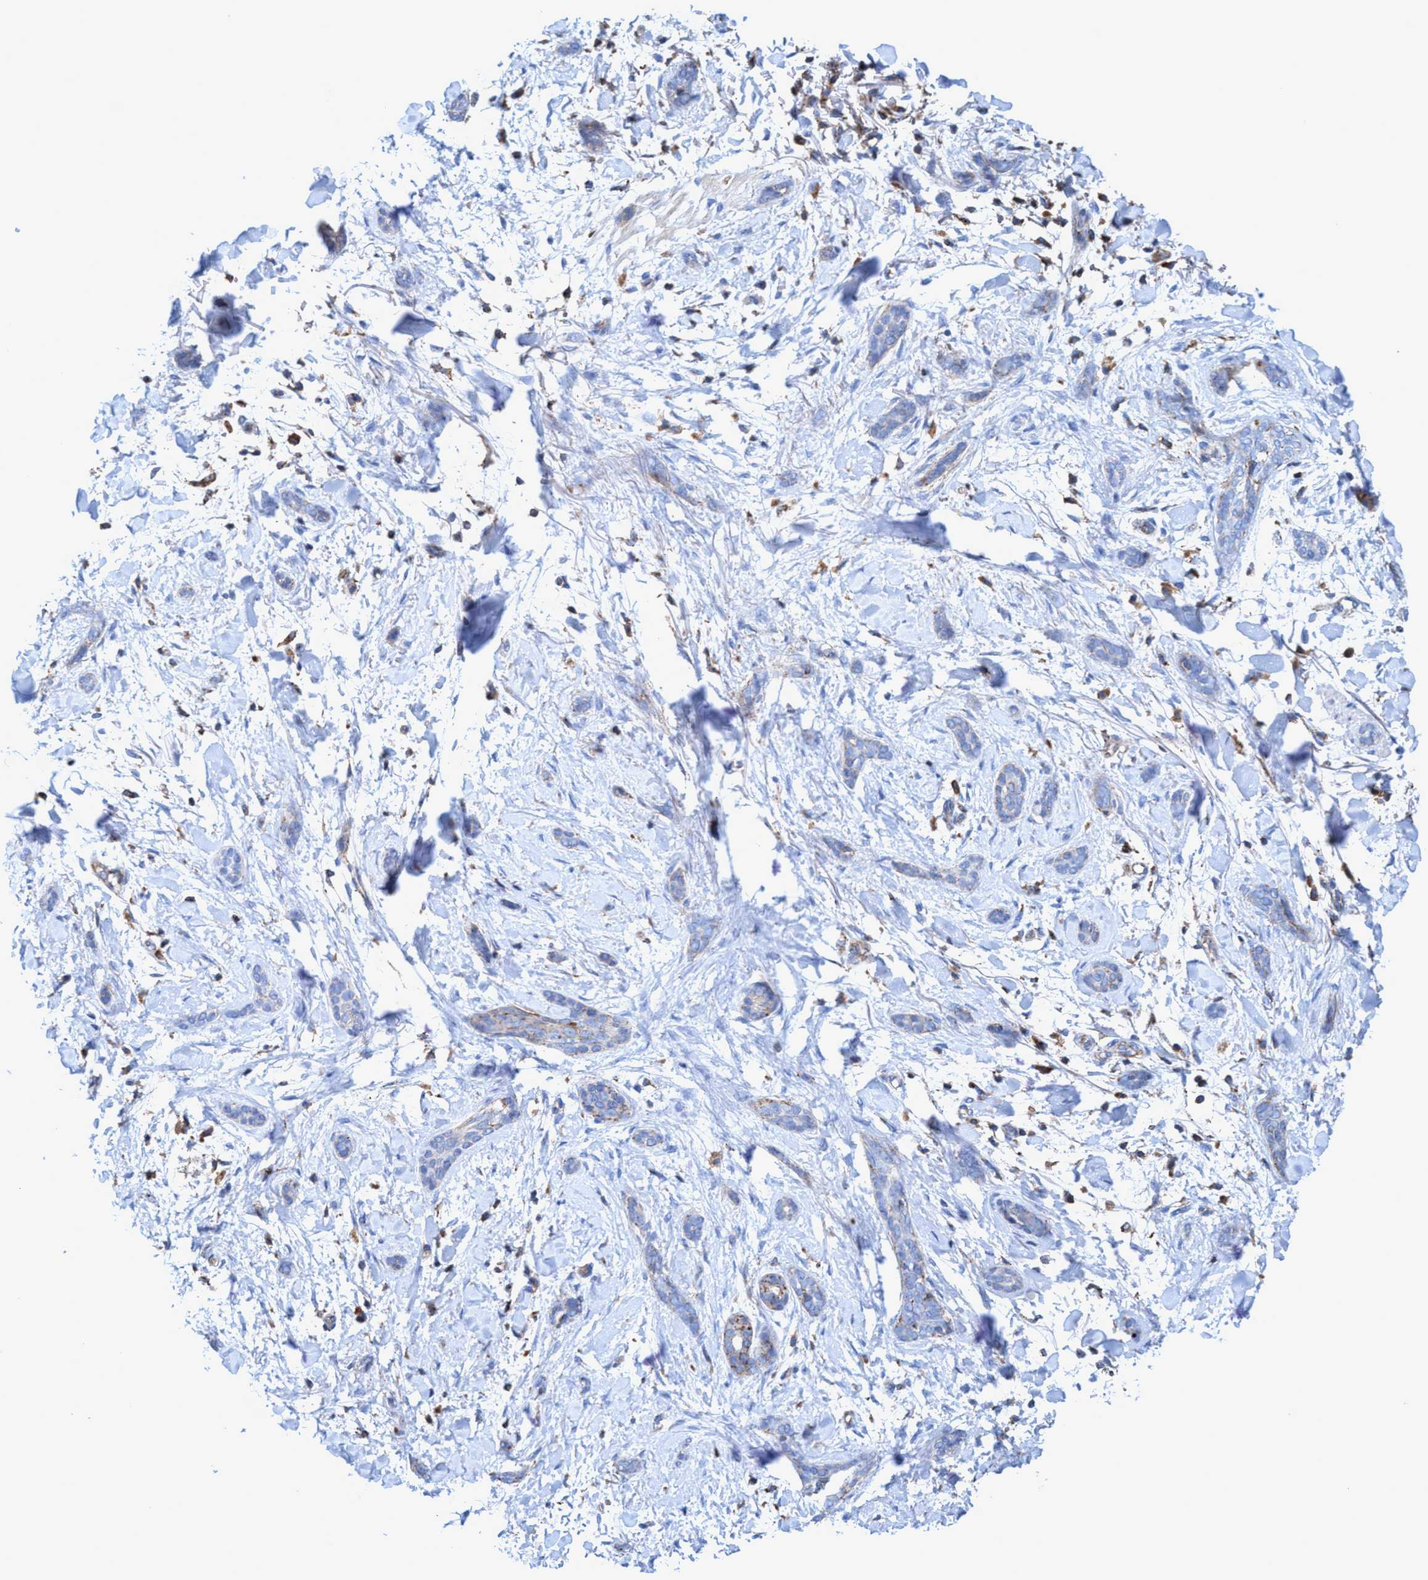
{"staining": {"intensity": "weak", "quantity": "<25%", "location": "cytoplasmic/membranous"}, "tissue": "skin cancer", "cell_type": "Tumor cells", "image_type": "cancer", "snomed": [{"axis": "morphology", "description": "Basal cell carcinoma"}, {"axis": "morphology", "description": "Adnexal tumor, benign"}, {"axis": "topography", "description": "Skin"}], "caption": "This is a histopathology image of immunohistochemistry (IHC) staining of skin benign adnexal tumor, which shows no positivity in tumor cells. (Stains: DAB IHC with hematoxylin counter stain, Microscopy: brightfield microscopy at high magnification).", "gene": "TRIM65", "patient": {"sex": "female", "age": 42}}